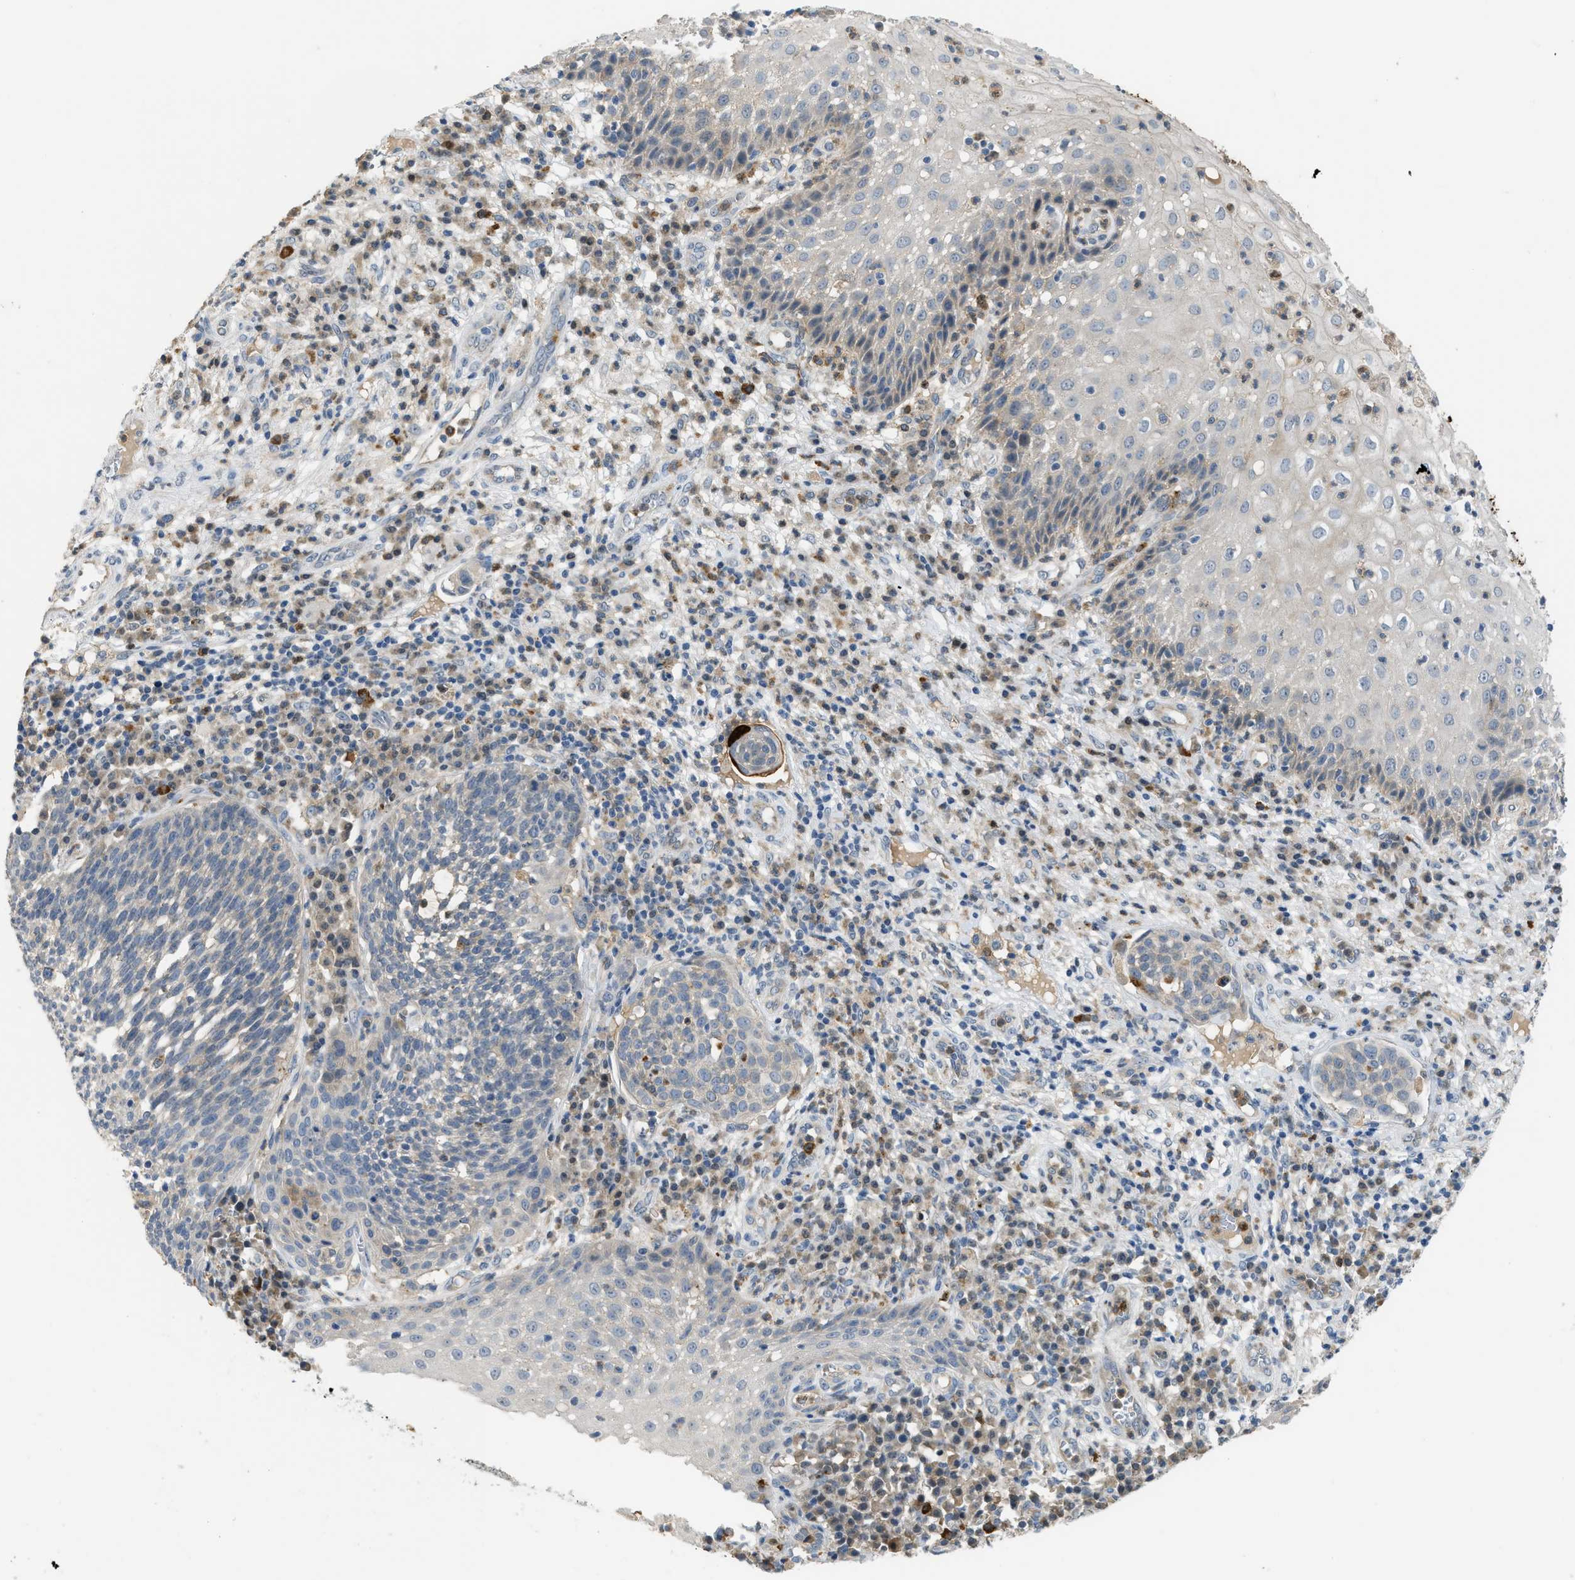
{"staining": {"intensity": "weak", "quantity": "<25%", "location": "cytoplasmic/membranous"}, "tissue": "cervical cancer", "cell_type": "Tumor cells", "image_type": "cancer", "snomed": [{"axis": "morphology", "description": "Squamous cell carcinoma, NOS"}, {"axis": "topography", "description": "Cervix"}], "caption": "This is an IHC histopathology image of human cervical cancer (squamous cell carcinoma). There is no expression in tumor cells.", "gene": "RHBDF2", "patient": {"sex": "female", "age": 34}}